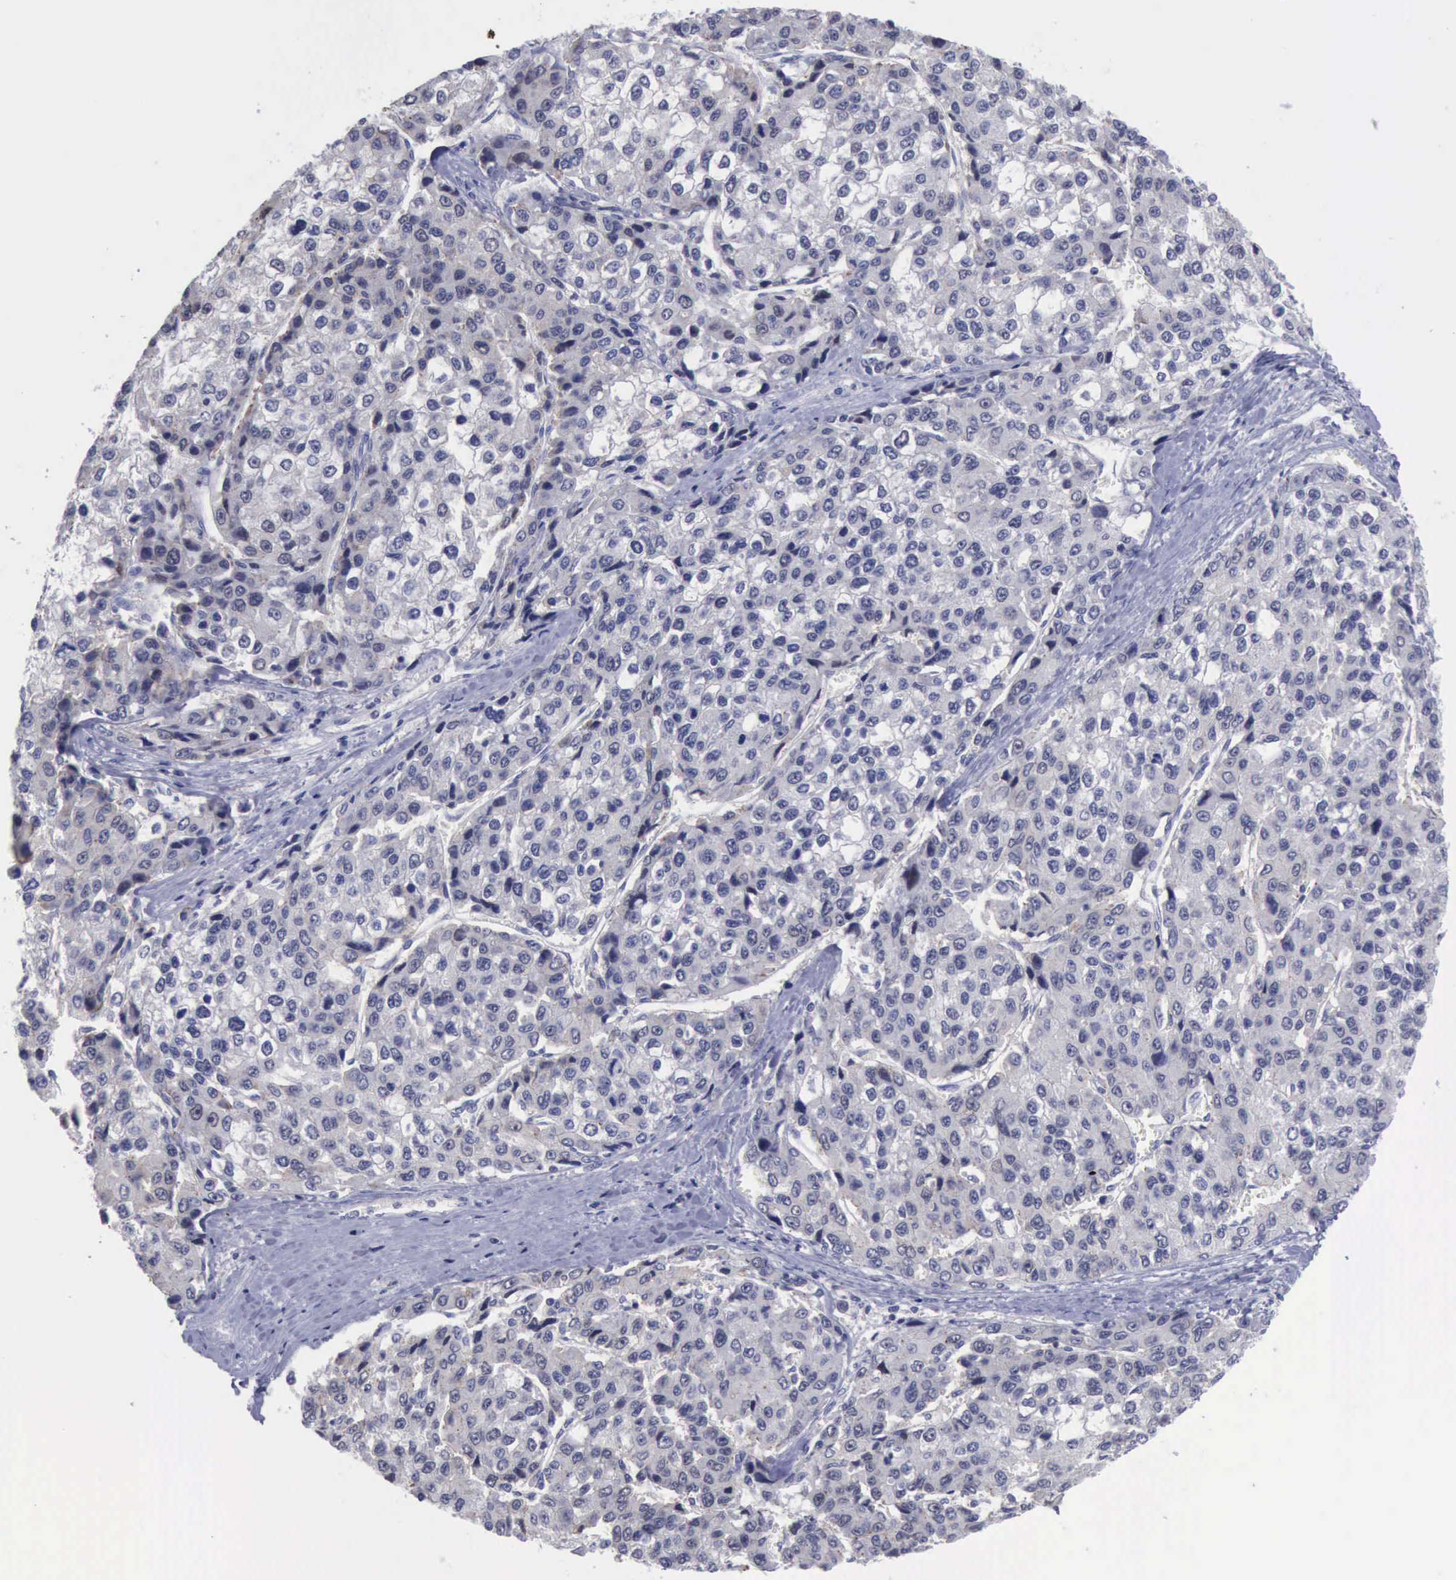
{"staining": {"intensity": "negative", "quantity": "none", "location": "none"}, "tissue": "liver cancer", "cell_type": "Tumor cells", "image_type": "cancer", "snomed": [{"axis": "morphology", "description": "Carcinoma, Hepatocellular, NOS"}, {"axis": "topography", "description": "Liver"}], "caption": "DAB immunohistochemical staining of liver hepatocellular carcinoma displays no significant expression in tumor cells. (Stains: DAB (3,3'-diaminobenzidine) immunohistochemistry with hematoxylin counter stain, Microscopy: brightfield microscopy at high magnification).", "gene": "SATB2", "patient": {"sex": "female", "age": 66}}